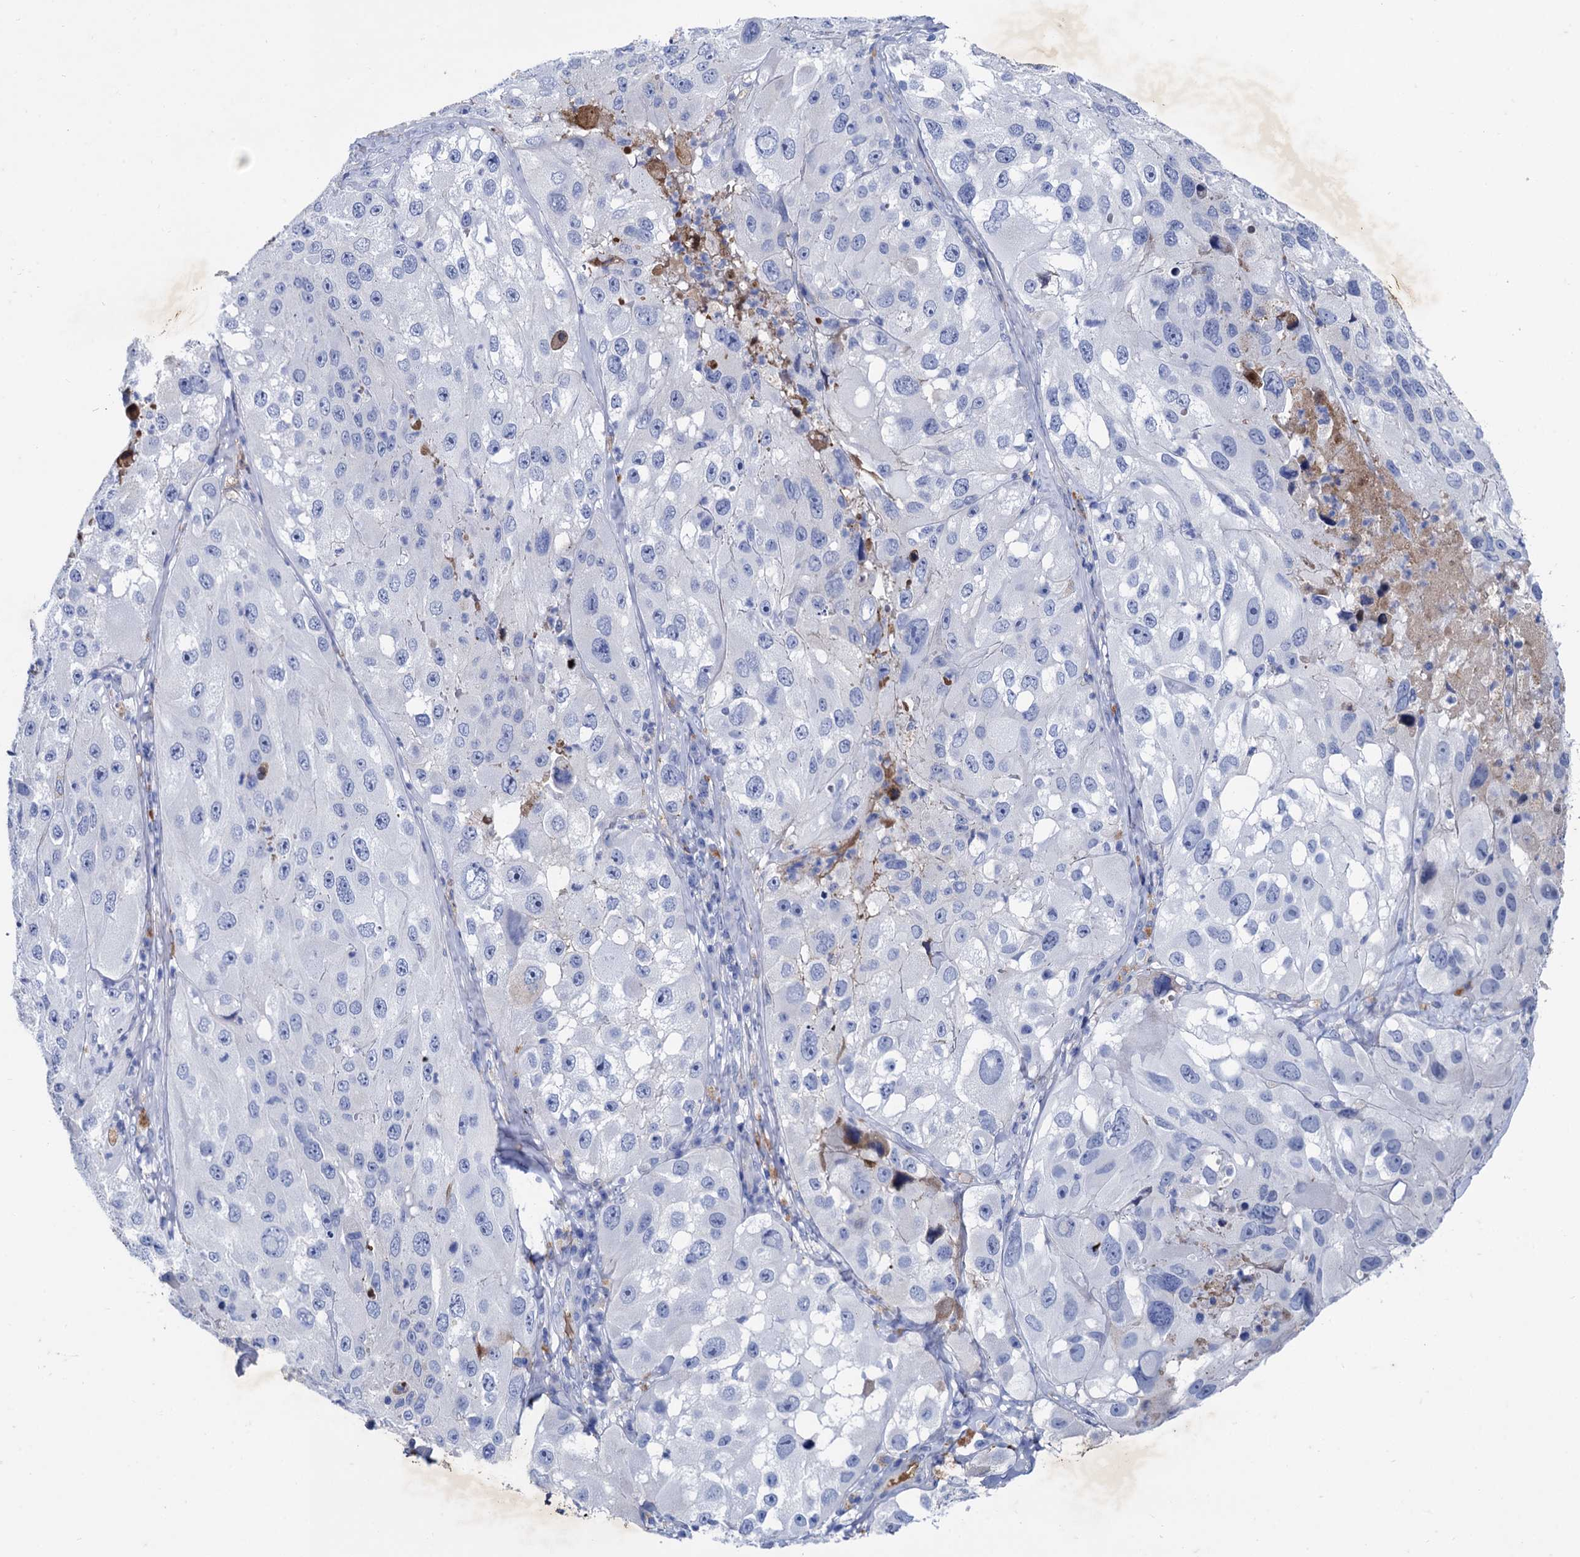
{"staining": {"intensity": "negative", "quantity": "none", "location": "none"}, "tissue": "melanoma", "cell_type": "Tumor cells", "image_type": "cancer", "snomed": [{"axis": "morphology", "description": "Malignant melanoma, Metastatic site"}, {"axis": "topography", "description": "Lymph node"}], "caption": "Malignant melanoma (metastatic site) was stained to show a protein in brown. There is no significant staining in tumor cells.", "gene": "TMEM72", "patient": {"sex": "male", "age": 62}}